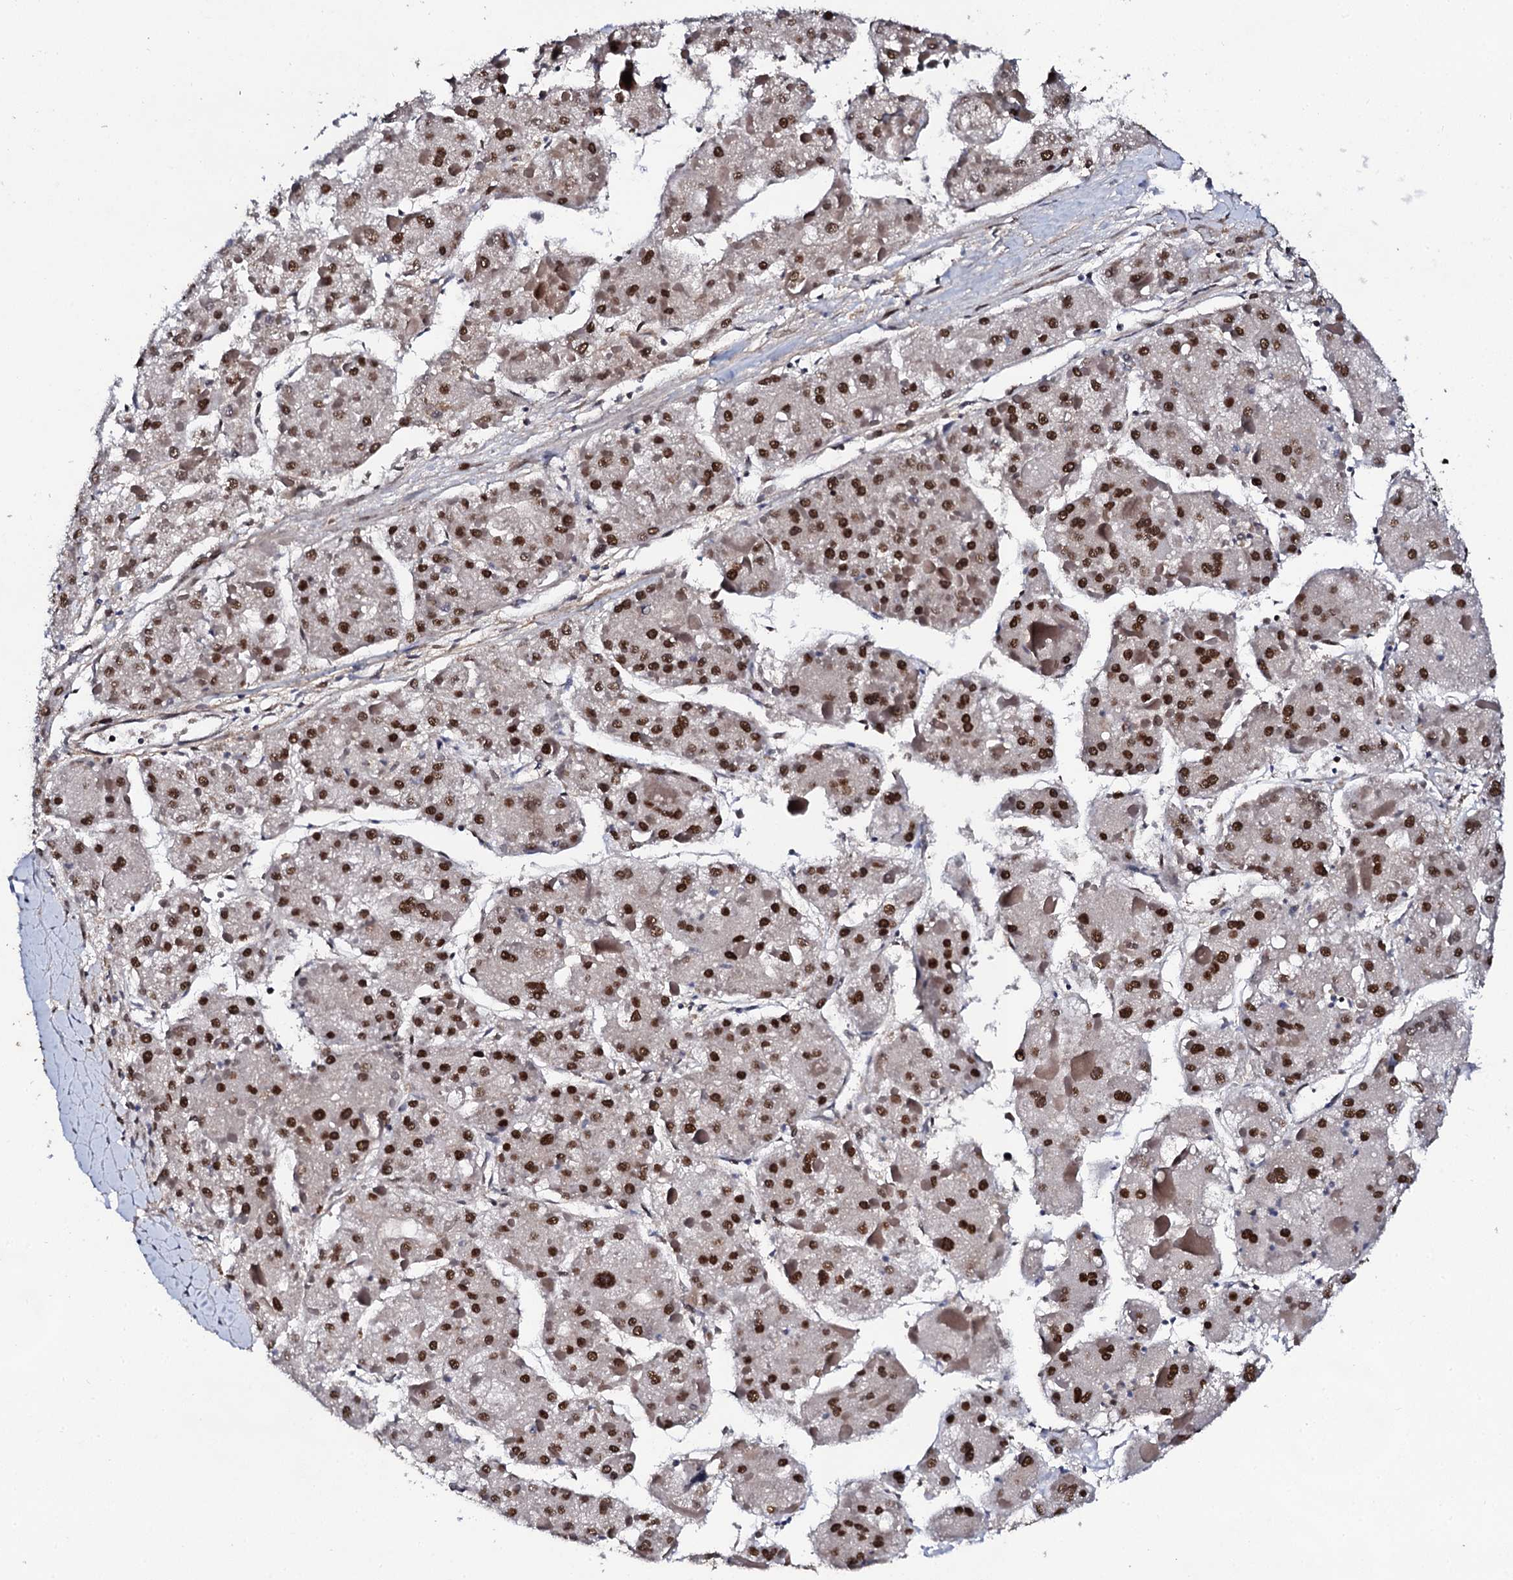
{"staining": {"intensity": "strong", "quantity": ">75%", "location": "nuclear"}, "tissue": "liver cancer", "cell_type": "Tumor cells", "image_type": "cancer", "snomed": [{"axis": "morphology", "description": "Carcinoma, Hepatocellular, NOS"}, {"axis": "topography", "description": "Liver"}], "caption": "Strong nuclear expression is appreciated in approximately >75% of tumor cells in liver cancer (hepatocellular carcinoma).", "gene": "CSTF3", "patient": {"sex": "female", "age": 73}}